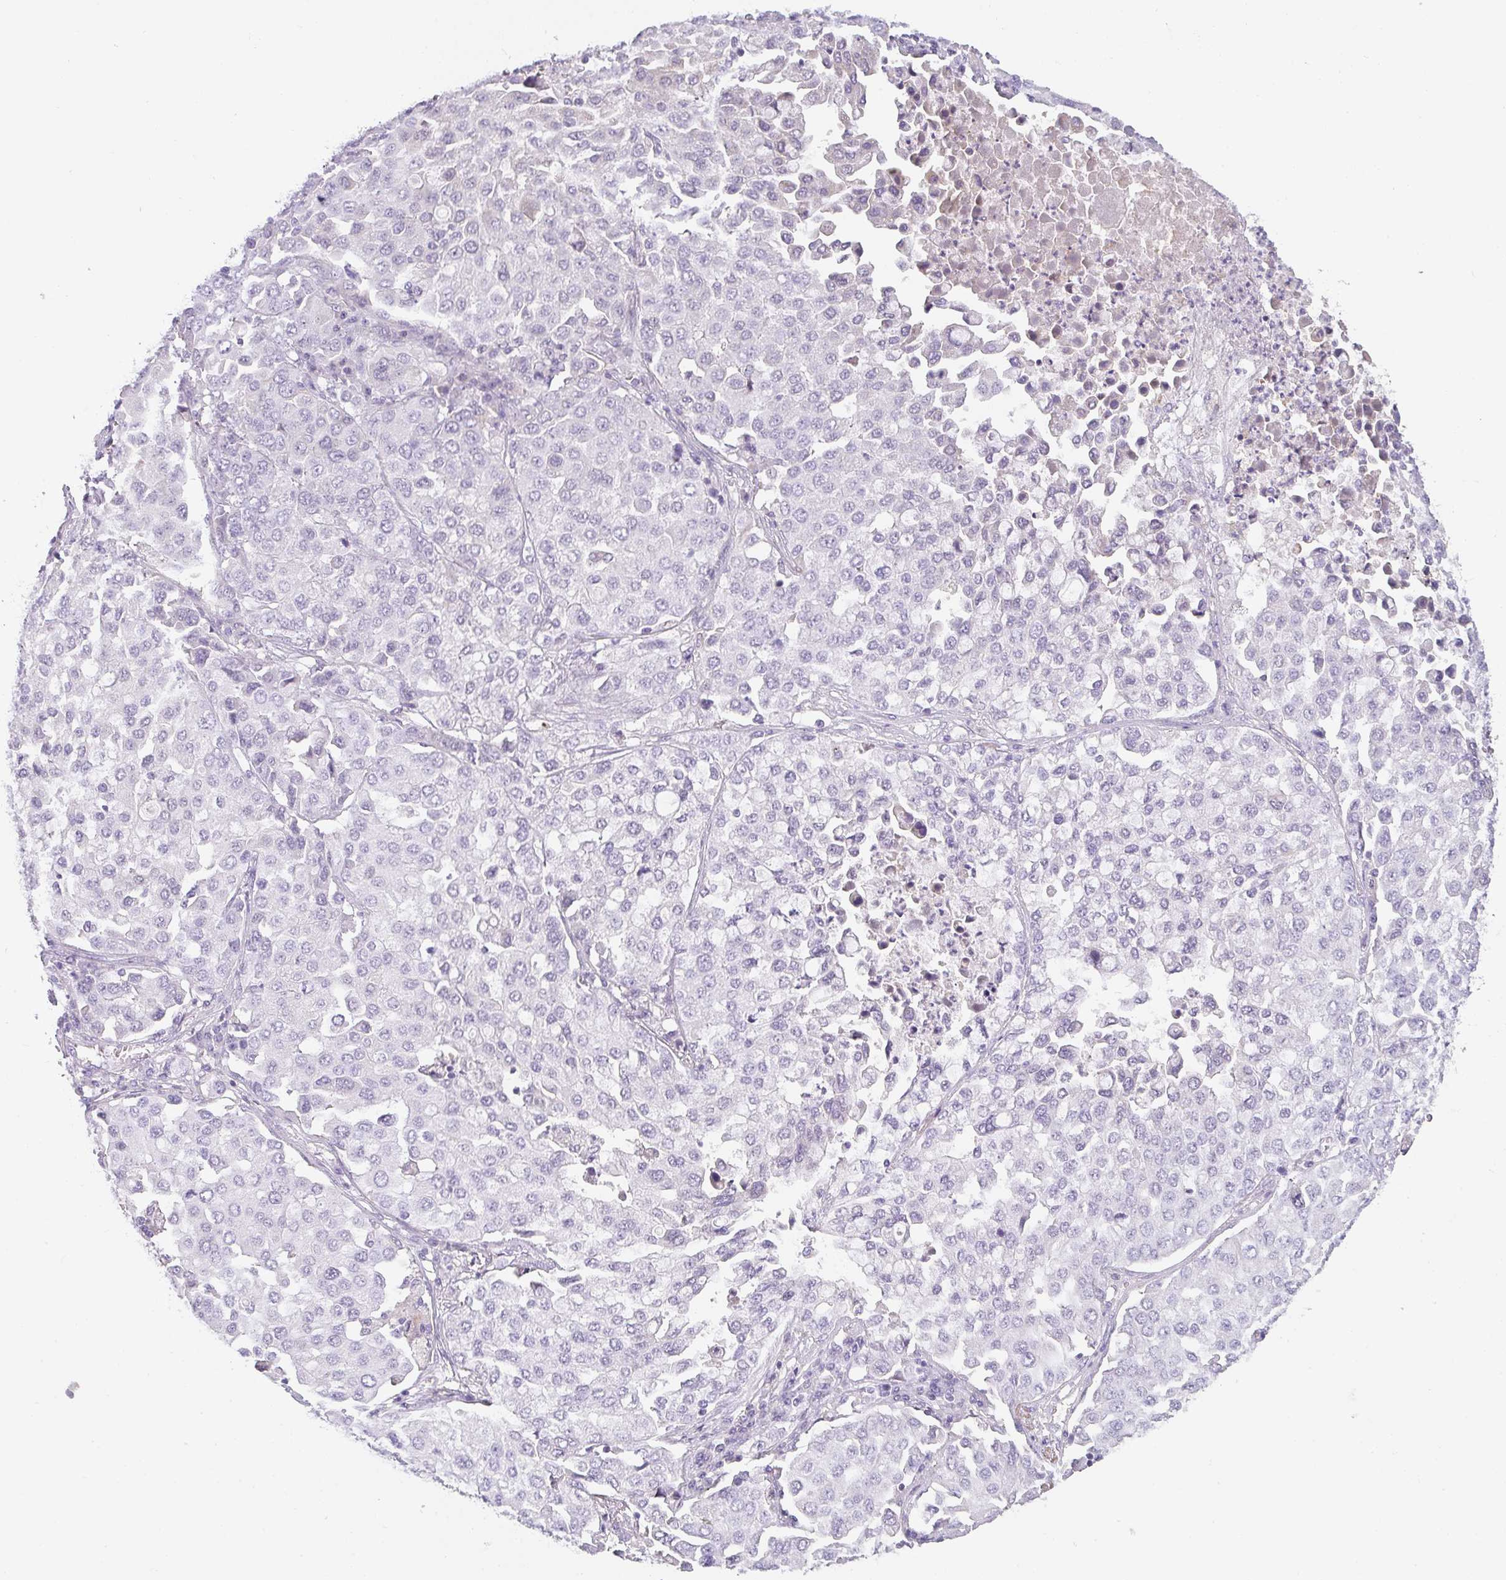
{"staining": {"intensity": "negative", "quantity": "none", "location": "none"}, "tissue": "lung cancer", "cell_type": "Tumor cells", "image_type": "cancer", "snomed": [{"axis": "morphology", "description": "Adenocarcinoma, NOS"}, {"axis": "morphology", "description": "Adenocarcinoma, metastatic, NOS"}, {"axis": "topography", "description": "Lymph node"}, {"axis": "topography", "description": "Lung"}], "caption": "Tumor cells are negative for brown protein staining in metastatic adenocarcinoma (lung).", "gene": "C1QTNF8", "patient": {"sex": "female", "age": 65}}